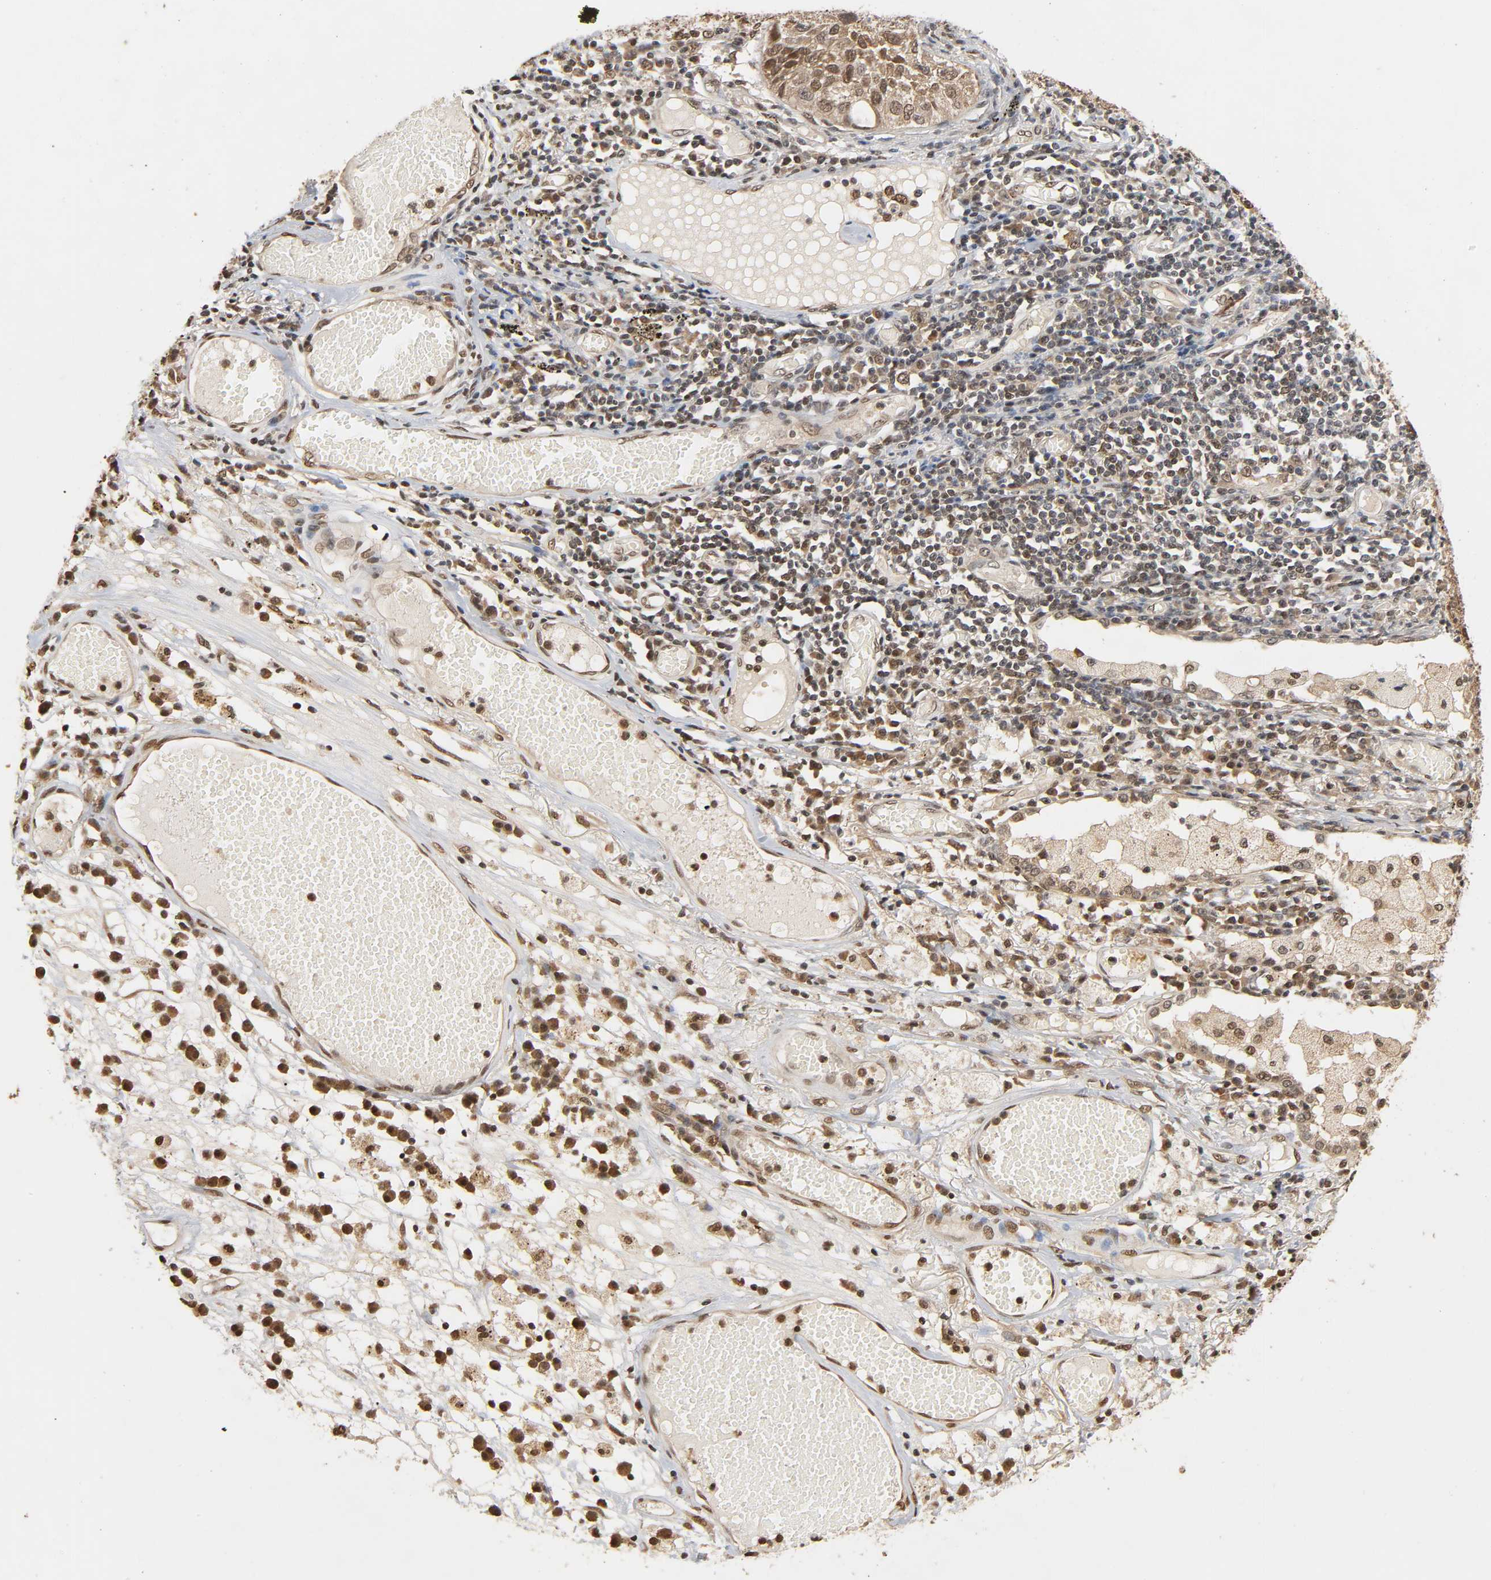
{"staining": {"intensity": "moderate", "quantity": "25%-75%", "location": "cytoplasmic/membranous,nuclear"}, "tissue": "lung cancer", "cell_type": "Tumor cells", "image_type": "cancer", "snomed": [{"axis": "morphology", "description": "Squamous cell carcinoma, NOS"}, {"axis": "topography", "description": "Lung"}], "caption": "There is medium levels of moderate cytoplasmic/membranous and nuclear positivity in tumor cells of lung squamous cell carcinoma, as demonstrated by immunohistochemical staining (brown color).", "gene": "UBC", "patient": {"sex": "male", "age": 71}}